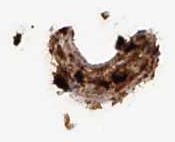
{"staining": {"intensity": "strong", "quantity": ">75%", "location": "cytoplasmic/membranous"}, "tissue": "gallbladder", "cell_type": "Glandular cells", "image_type": "normal", "snomed": [{"axis": "morphology", "description": "Normal tissue, NOS"}, {"axis": "topography", "description": "Gallbladder"}], "caption": "This photomicrograph demonstrates immunohistochemistry staining of normal gallbladder, with high strong cytoplasmic/membranous positivity in approximately >75% of glandular cells.", "gene": "ZGRF1", "patient": {"sex": "male", "age": 38}}